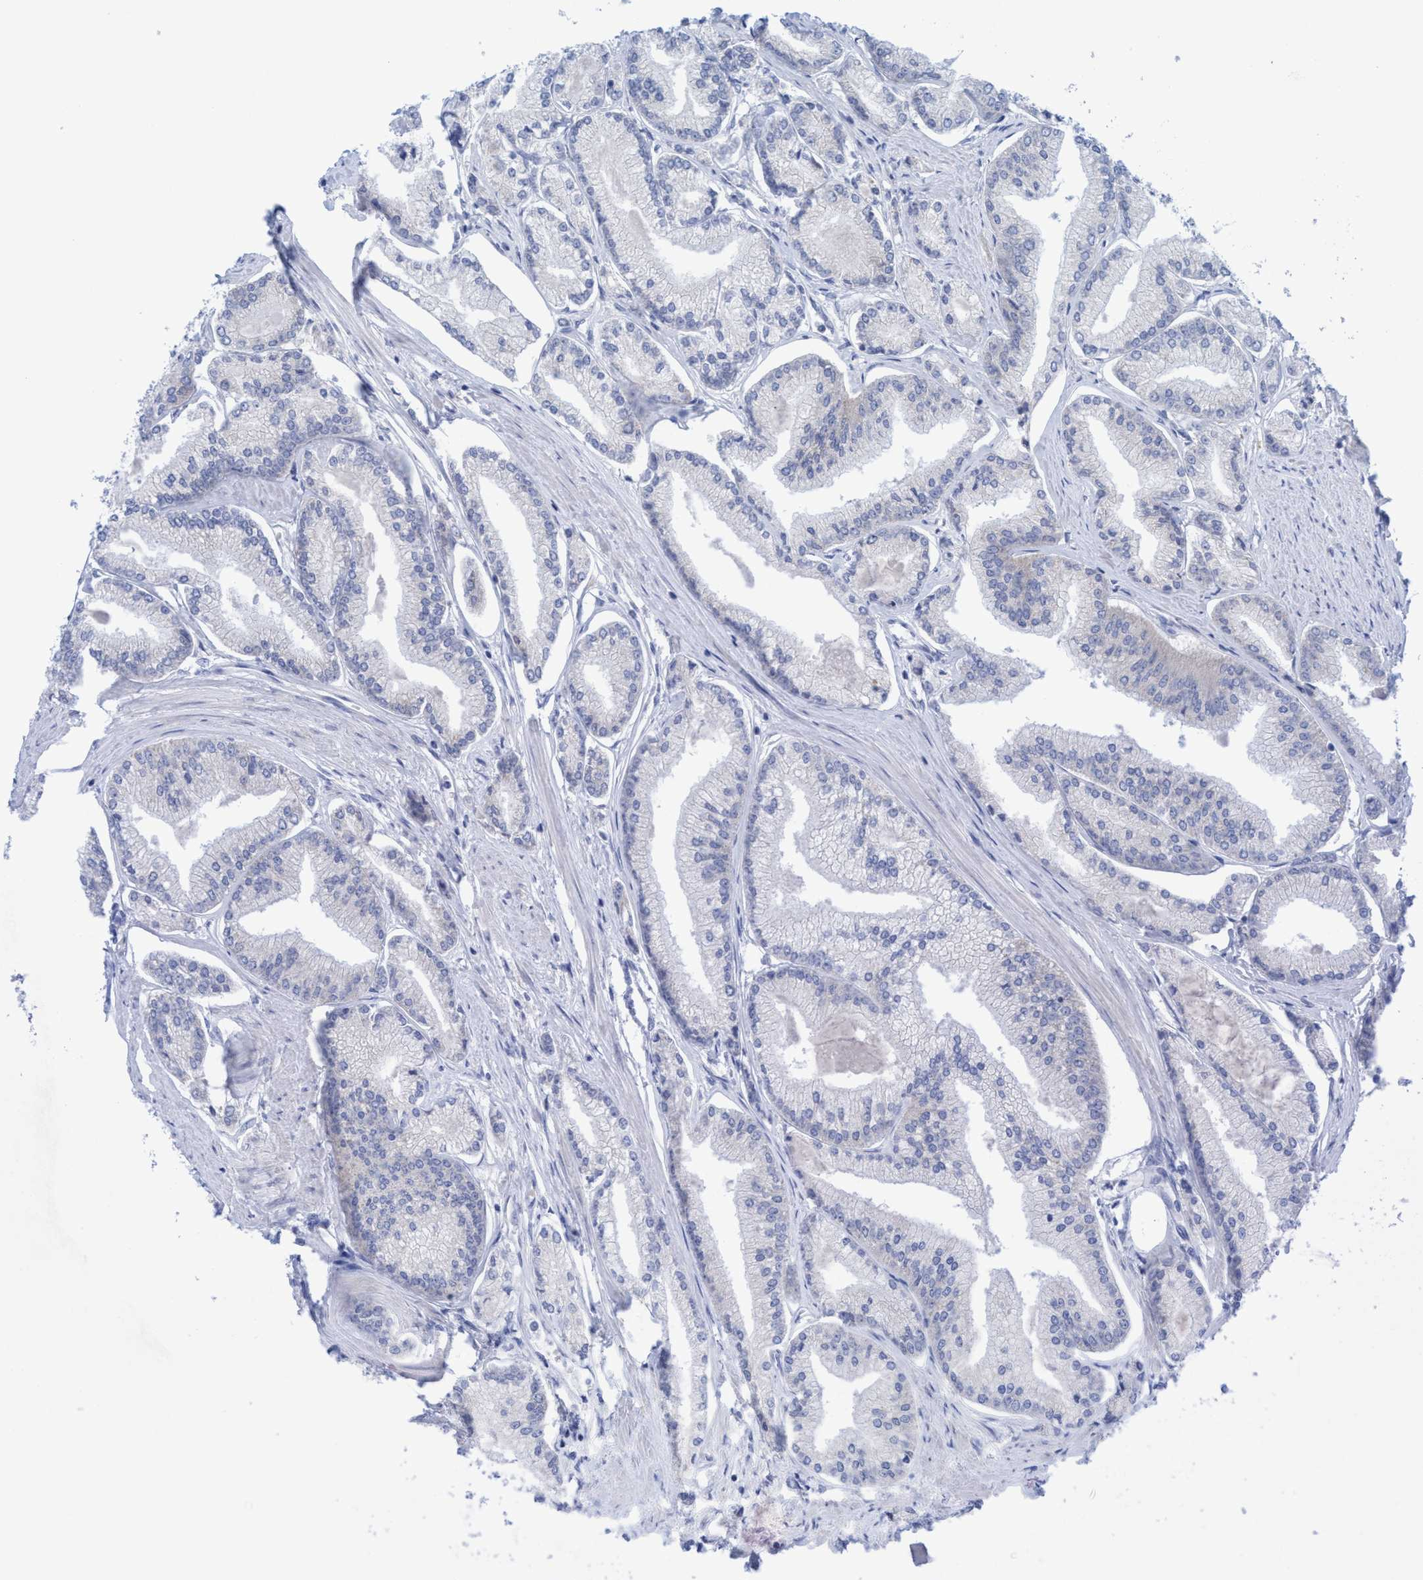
{"staining": {"intensity": "negative", "quantity": "none", "location": "none"}, "tissue": "prostate cancer", "cell_type": "Tumor cells", "image_type": "cancer", "snomed": [{"axis": "morphology", "description": "Adenocarcinoma, Low grade"}, {"axis": "topography", "description": "Prostate"}], "caption": "Immunohistochemistry (IHC) micrograph of neoplastic tissue: human prostate cancer stained with DAB (3,3'-diaminobenzidine) displays no significant protein staining in tumor cells. Nuclei are stained in blue.", "gene": "RSAD1", "patient": {"sex": "male", "age": 52}}